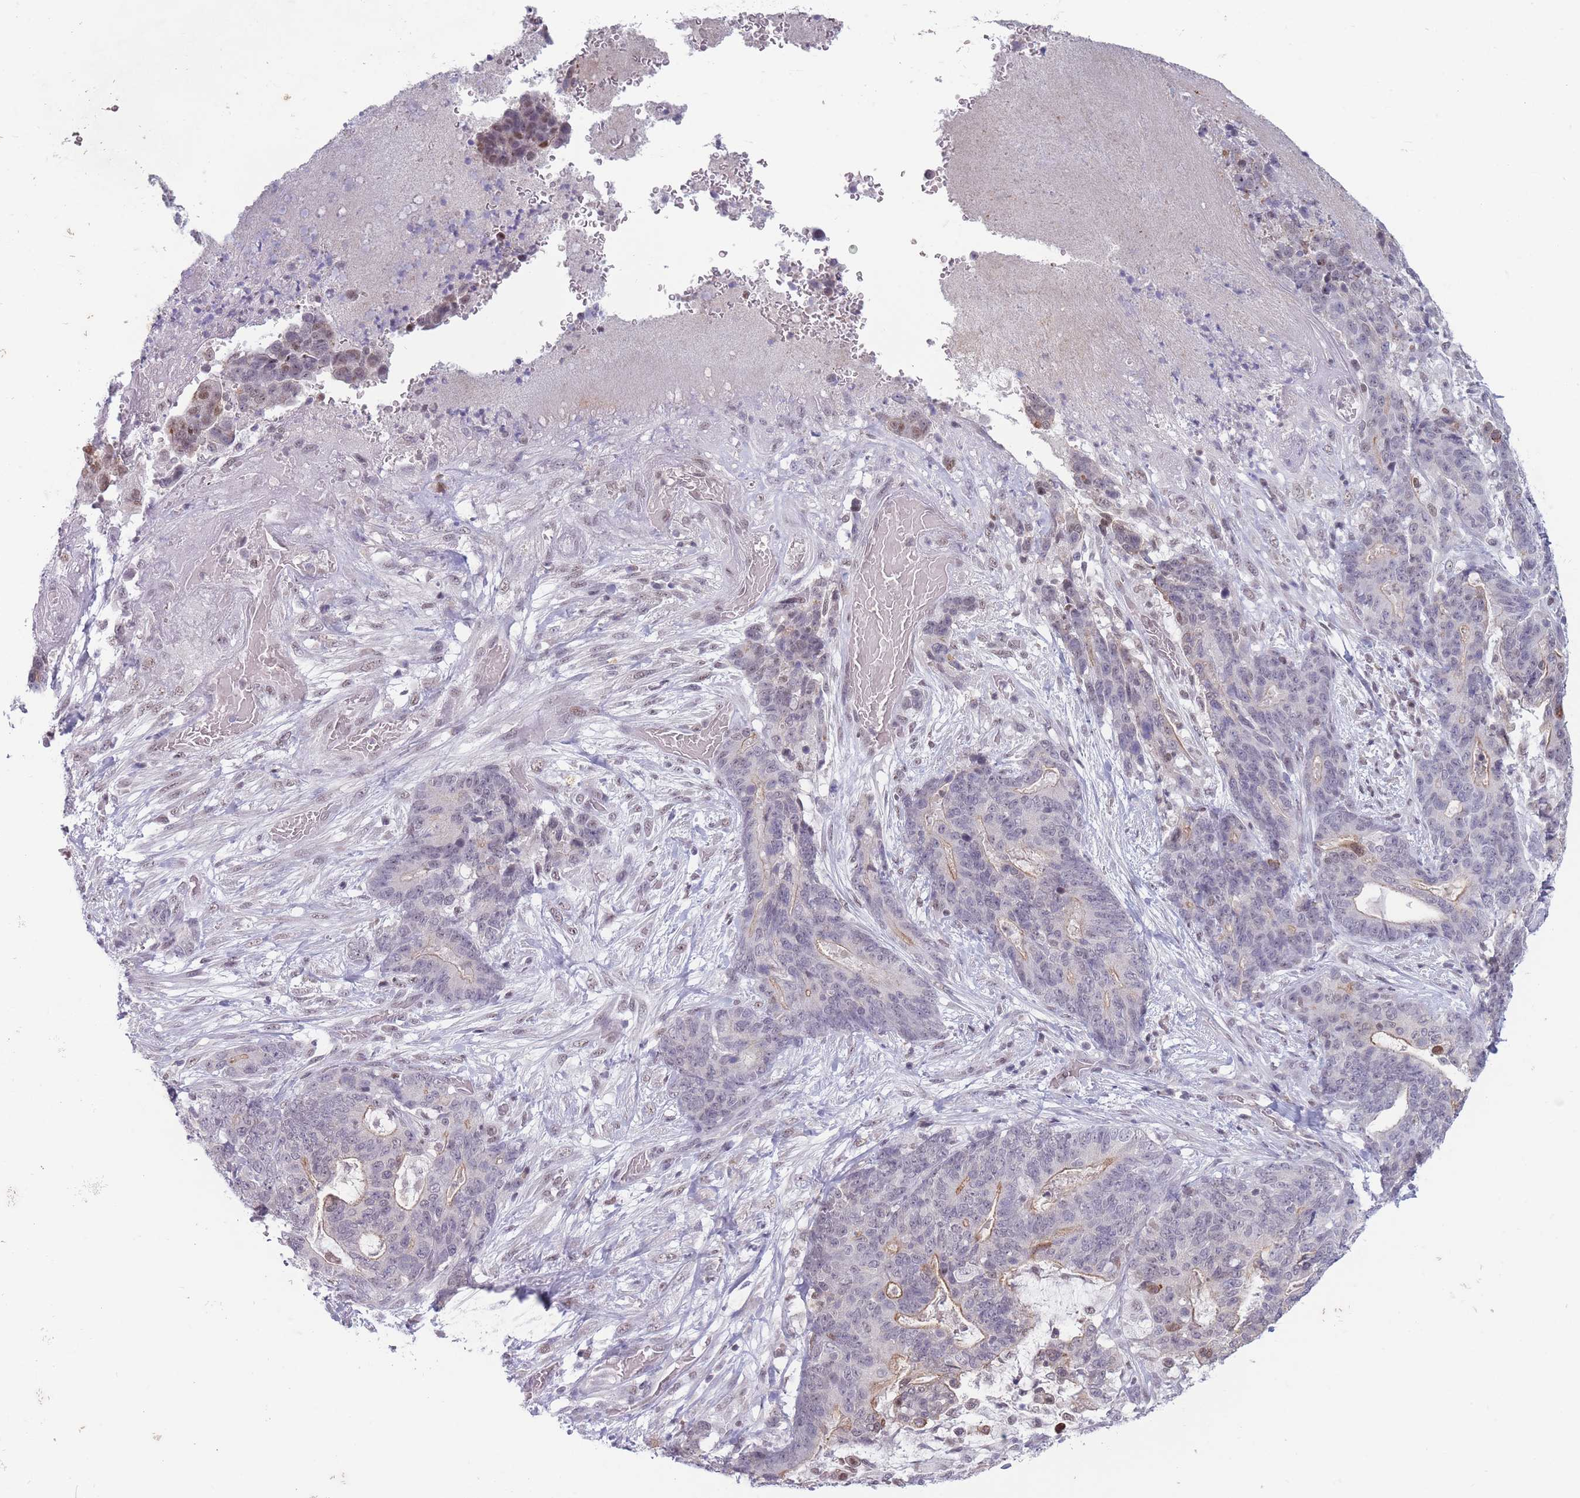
{"staining": {"intensity": "weak", "quantity": "<25%", "location": "nuclear"}, "tissue": "stomach cancer", "cell_type": "Tumor cells", "image_type": "cancer", "snomed": [{"axis": "morphology", "description": "Normal tissue, NOS"}, {"axis": "morphology", "description": "Adenocarcinoma, NOS"}, {"axis": "topography", "description": "Stomach"}], "caption": "Tumor cells show no significant expression in adenocarcinoma (stomach).", "gene": "ARID3B", "patient": {"sex": "female", "age": 64}}